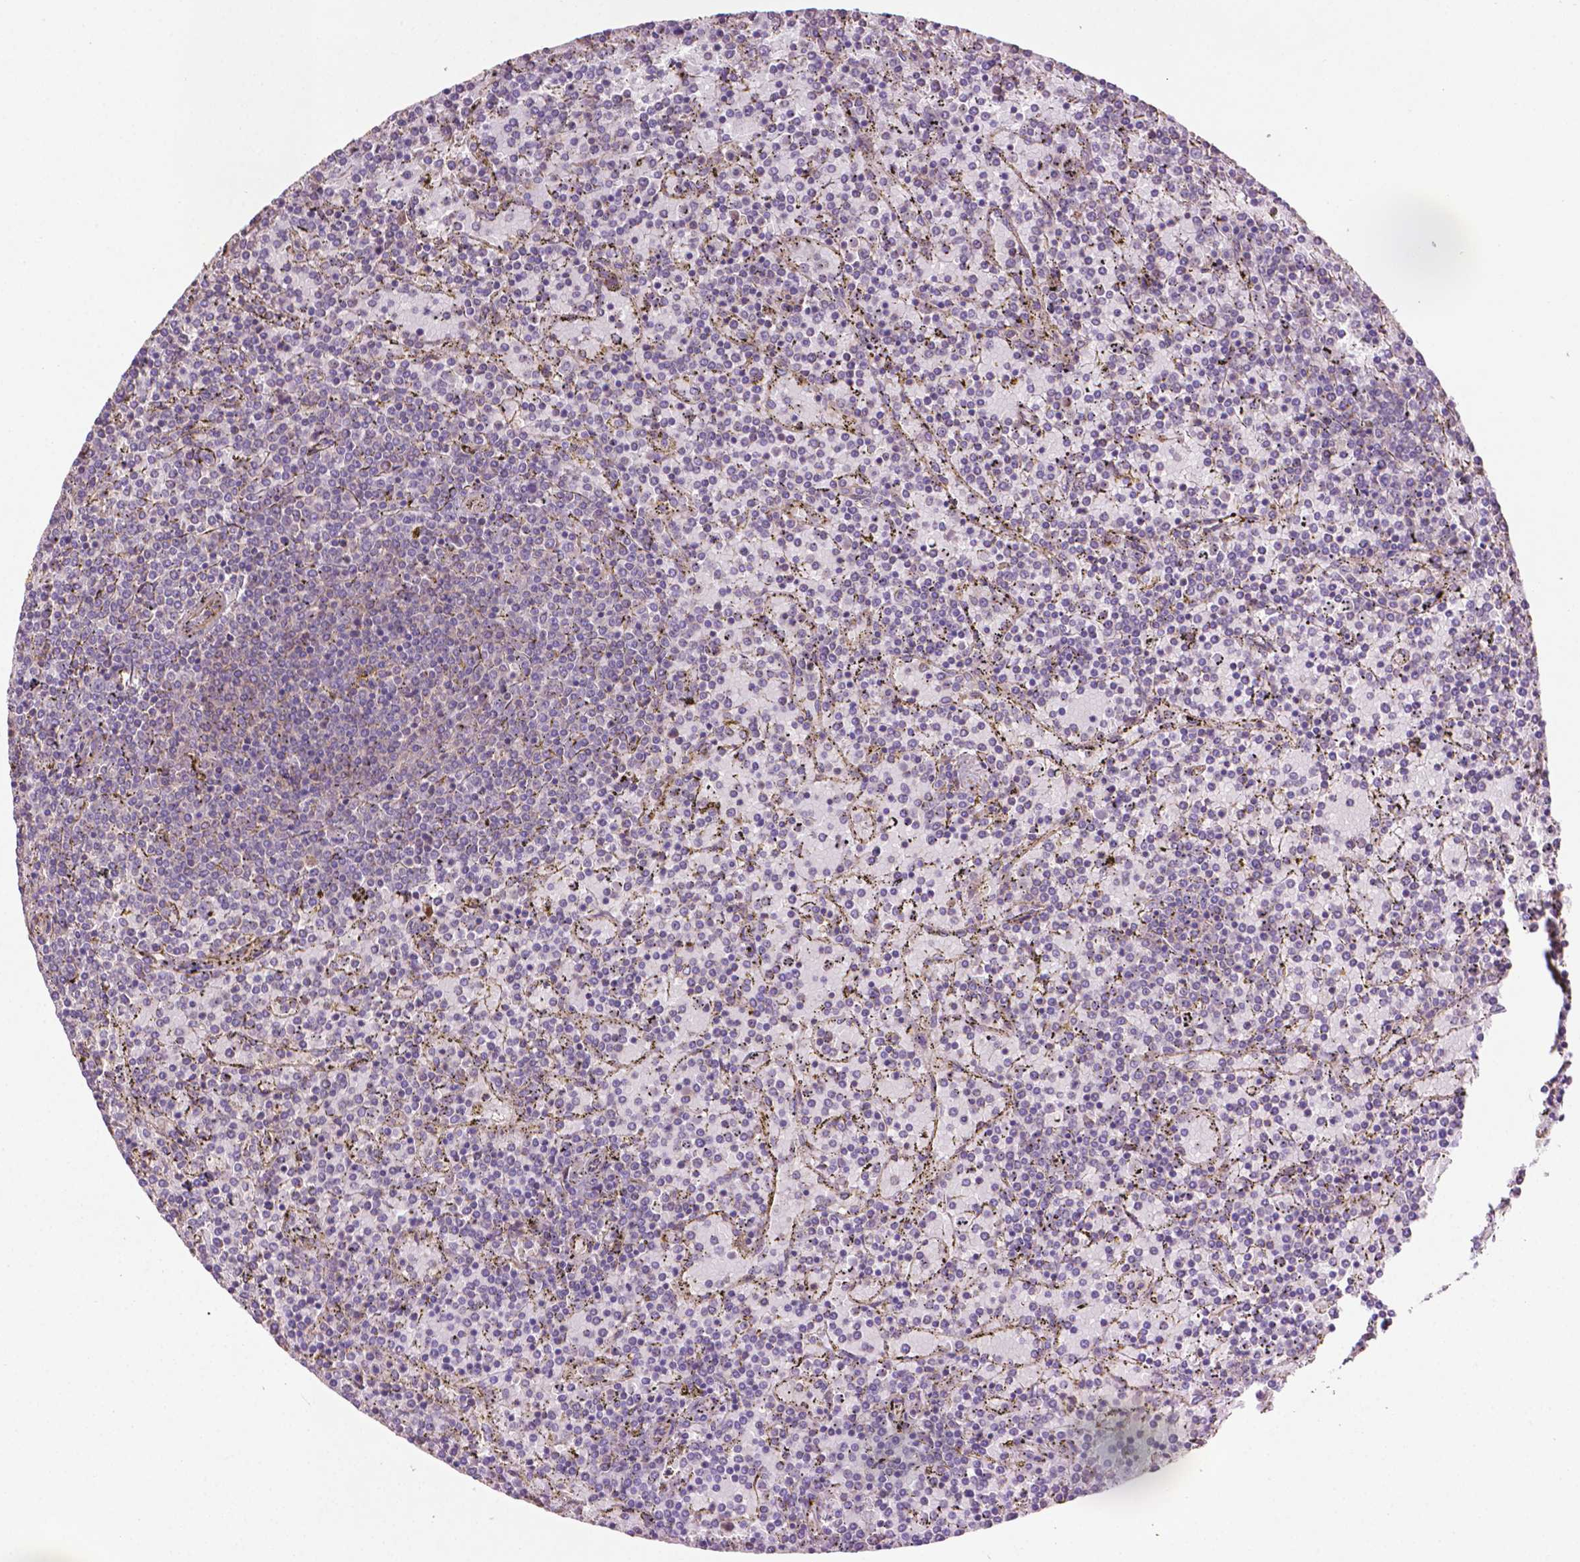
{"staining": {"intensity": "negative", "quantity": "none", "location": "none"}, "tissue": "lymphoma", "cell_type": "Tumor cells", "image_type": "cancer", "snomed": [{"axis": "morphology", "description": "Malignant lymphoma, non-Hodgkin's type, Low grade"}, {"axis": "topography", "description": "Spleen"}], "caption": "Tumor cells show no significant protein expression in lymphoma.", "gene": "LRR1", "patient": {"sex": "female", "age": 77}}